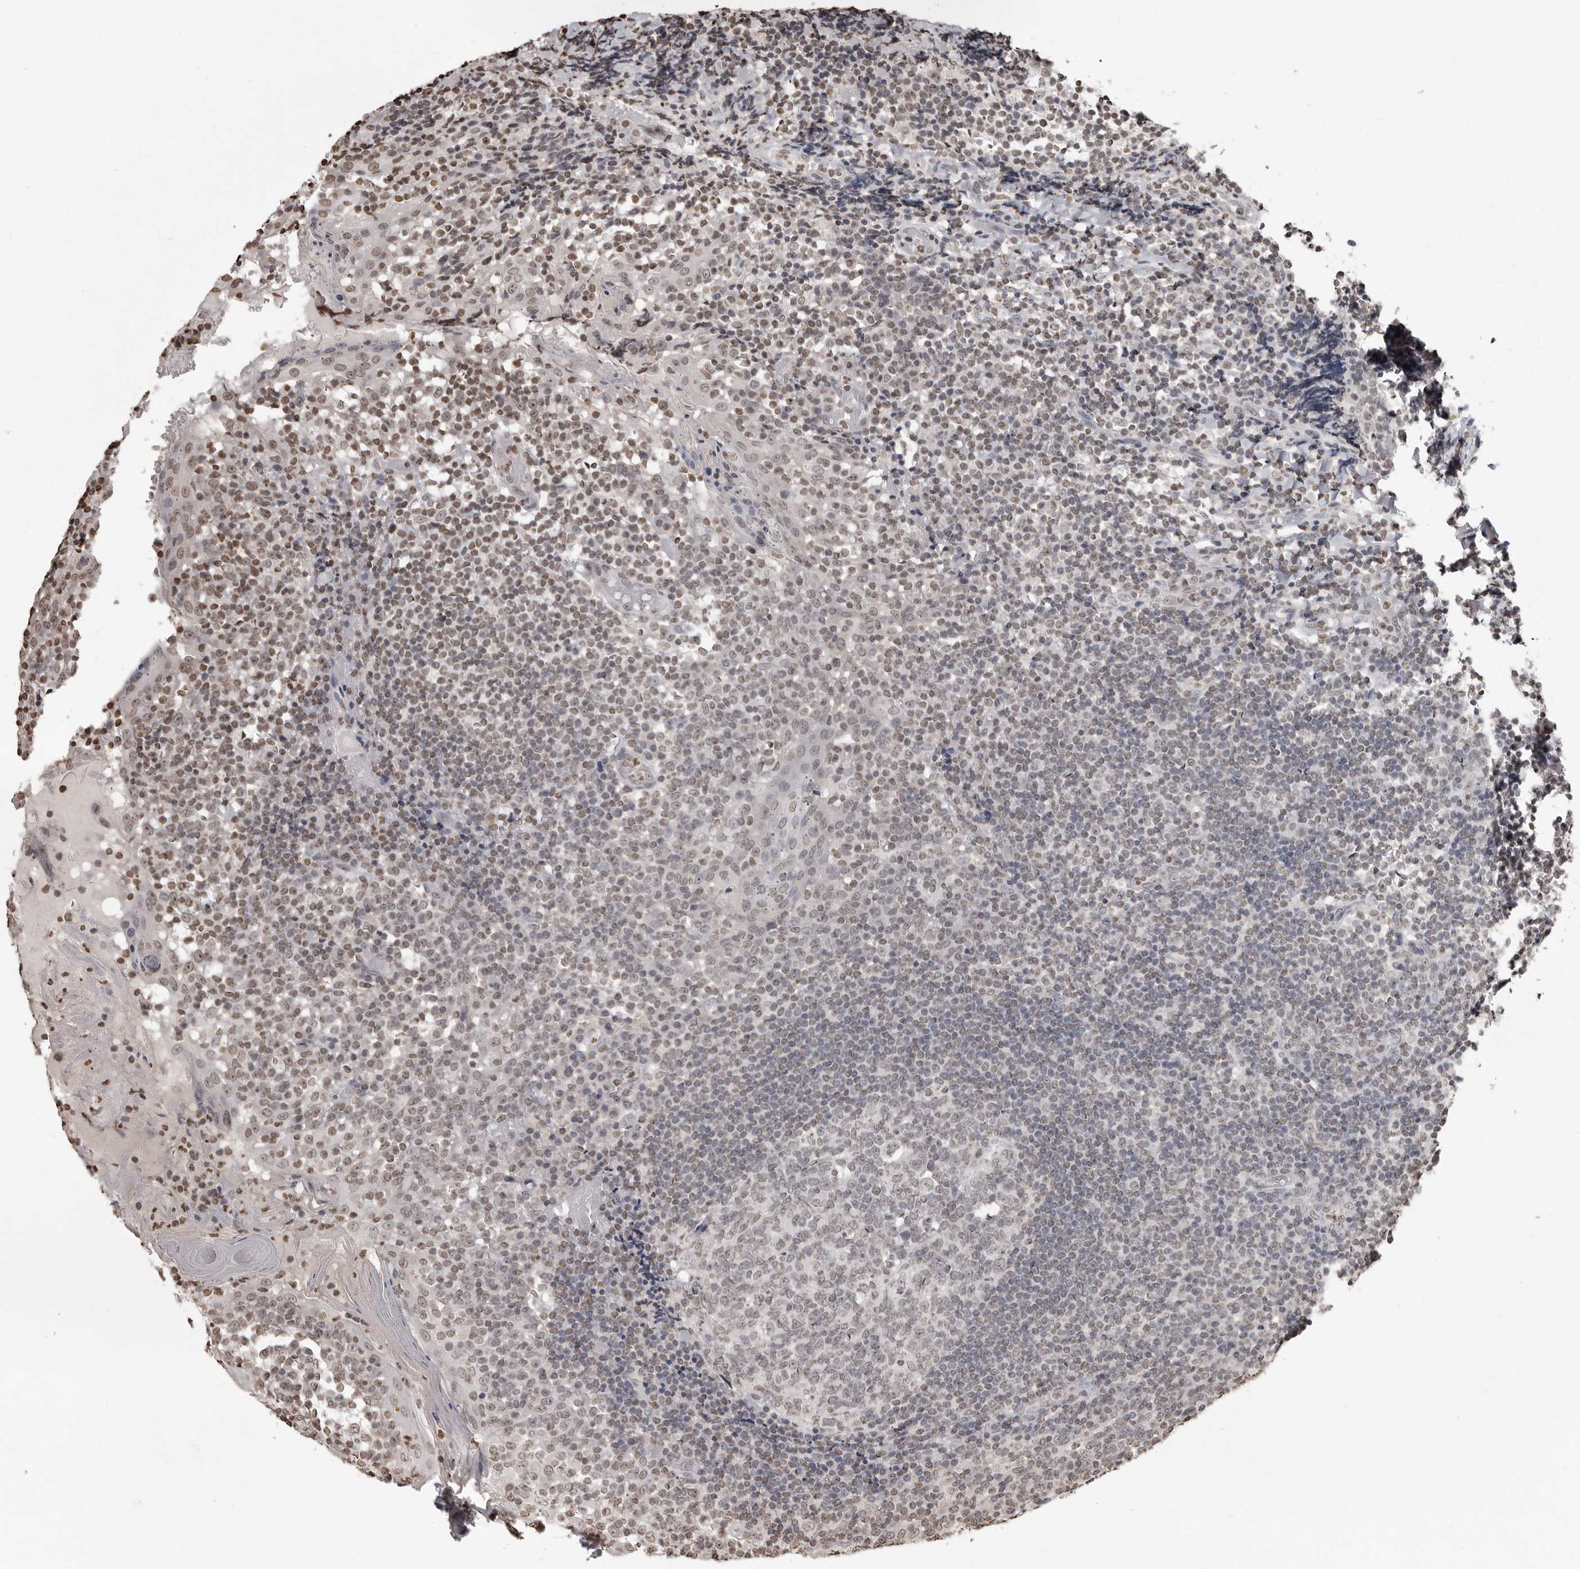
{"staining": {"intensity": "negative", "quantity": "none", "location": "none"}, "tissue": "tonsil", "cell_type": "Germinal center cells", "image_type": "normal", "snomed": [{"axis": "morphology", "description": "Normal tissue, NOS"}, {"axis": "topography", "description": "Tonsil"}], "caption": "Germinal center cells are negative for brown protein staining in unremarkable tonsil. (Stains: DAB (3,3'-diaminobenzidine) IHC with hematoxylin counter stain, Microscopy: brightfield microscopy at high magnification).", "gene": "WDR45", "patient": {"sex": "female", "age": 19}}